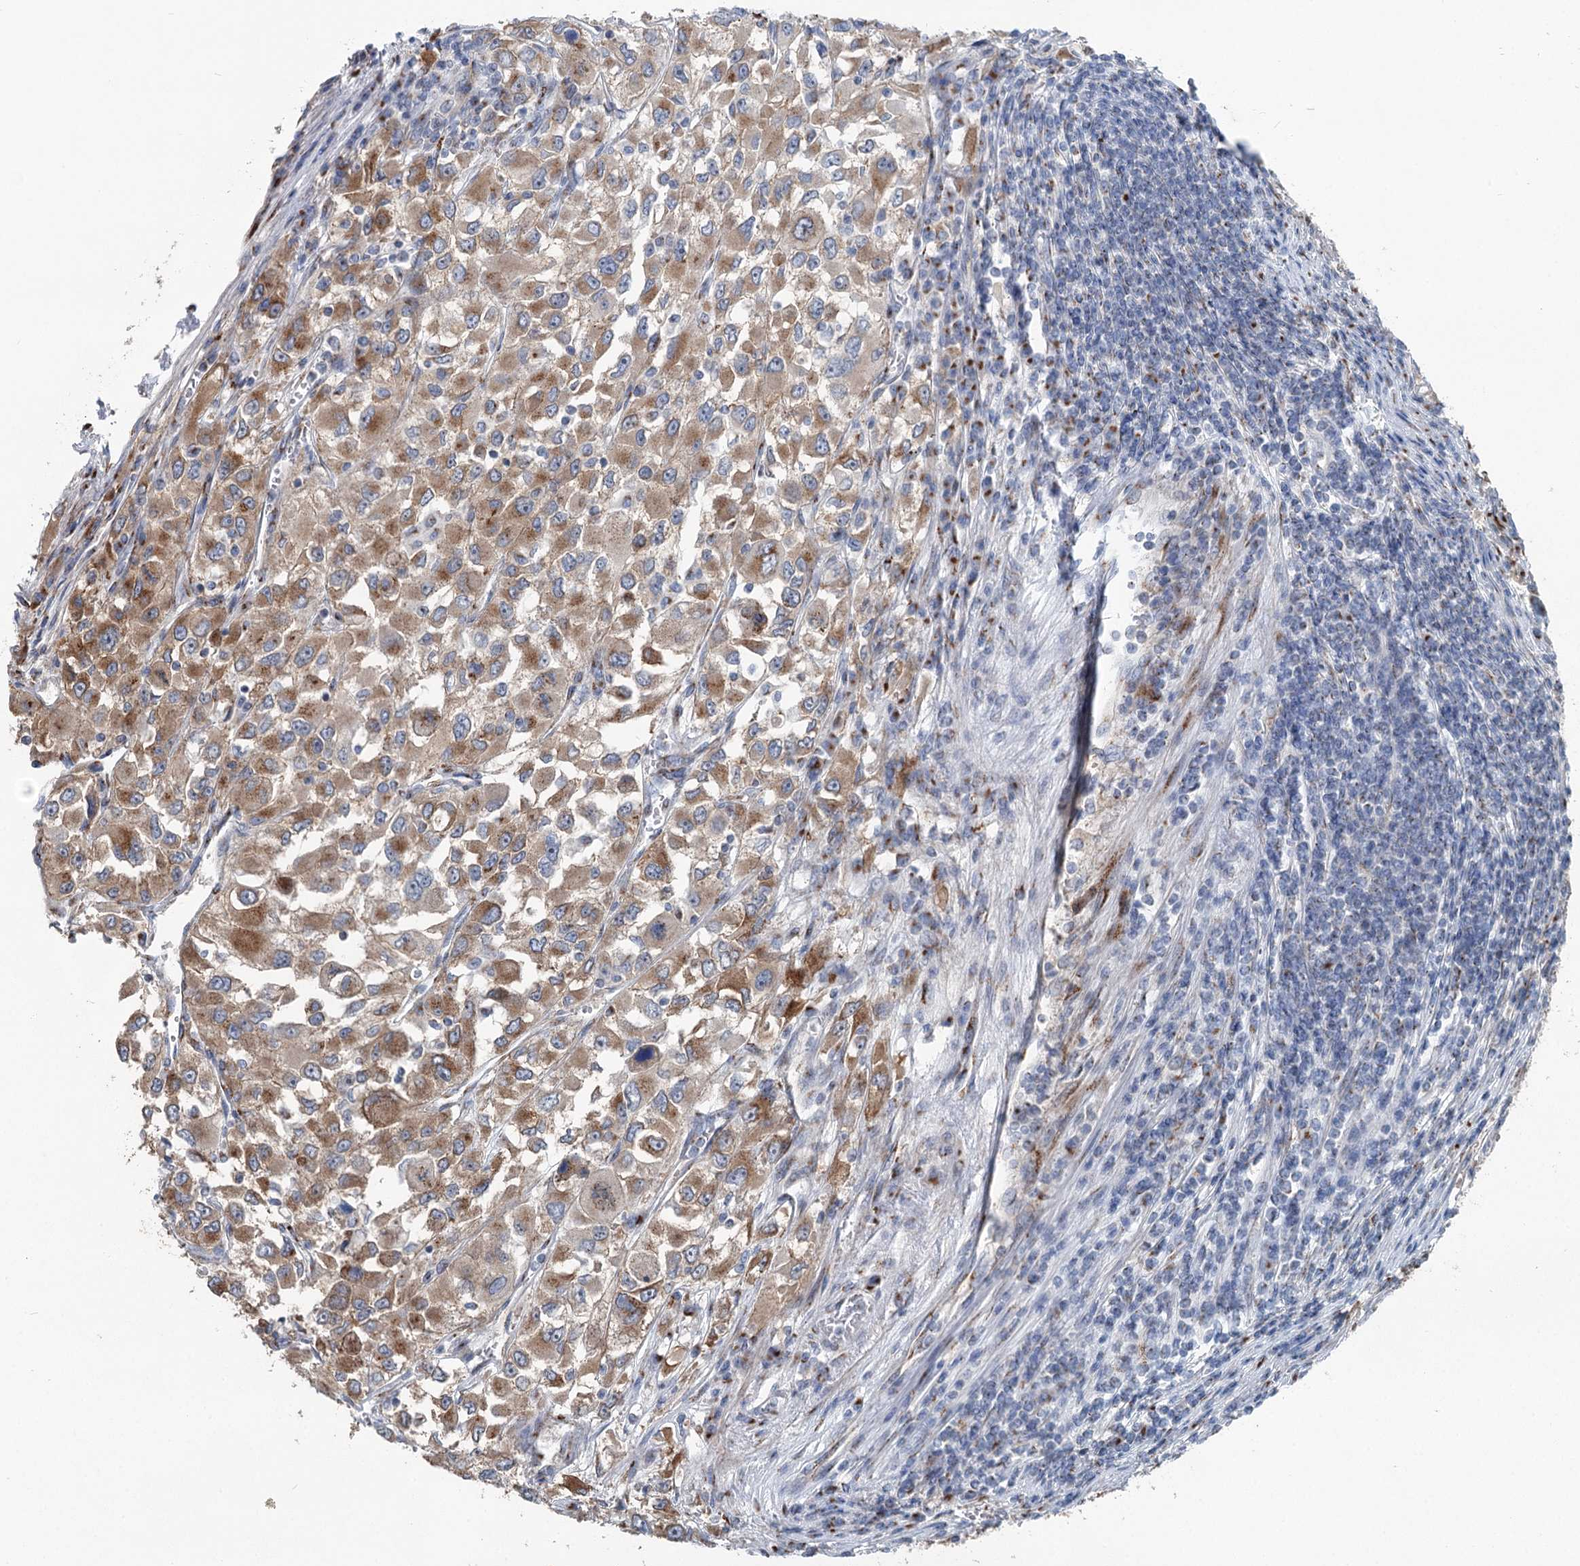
{"staining": {"intensity": "moderate", "quantity": ">75%", "location": "cytoplasmic/membranous"}, "tissue": "renal cancer", "cell_type": "Tumor cells", "image_type": "cancer", "snomed": [{"axis": "morphology", "description": "Adenocarcinoma, NOS"}, {"axis": "topography", "description": "Kidney"}], "caption": "Protein analysis of renal cancer (adenocarcinoma) tissue demonstrates moderate cytoplasmic/membranous expression in approximately >75% of tumor cells.", "gene": "ITIH5", "patient": {"sex": "female", "age": 52}}